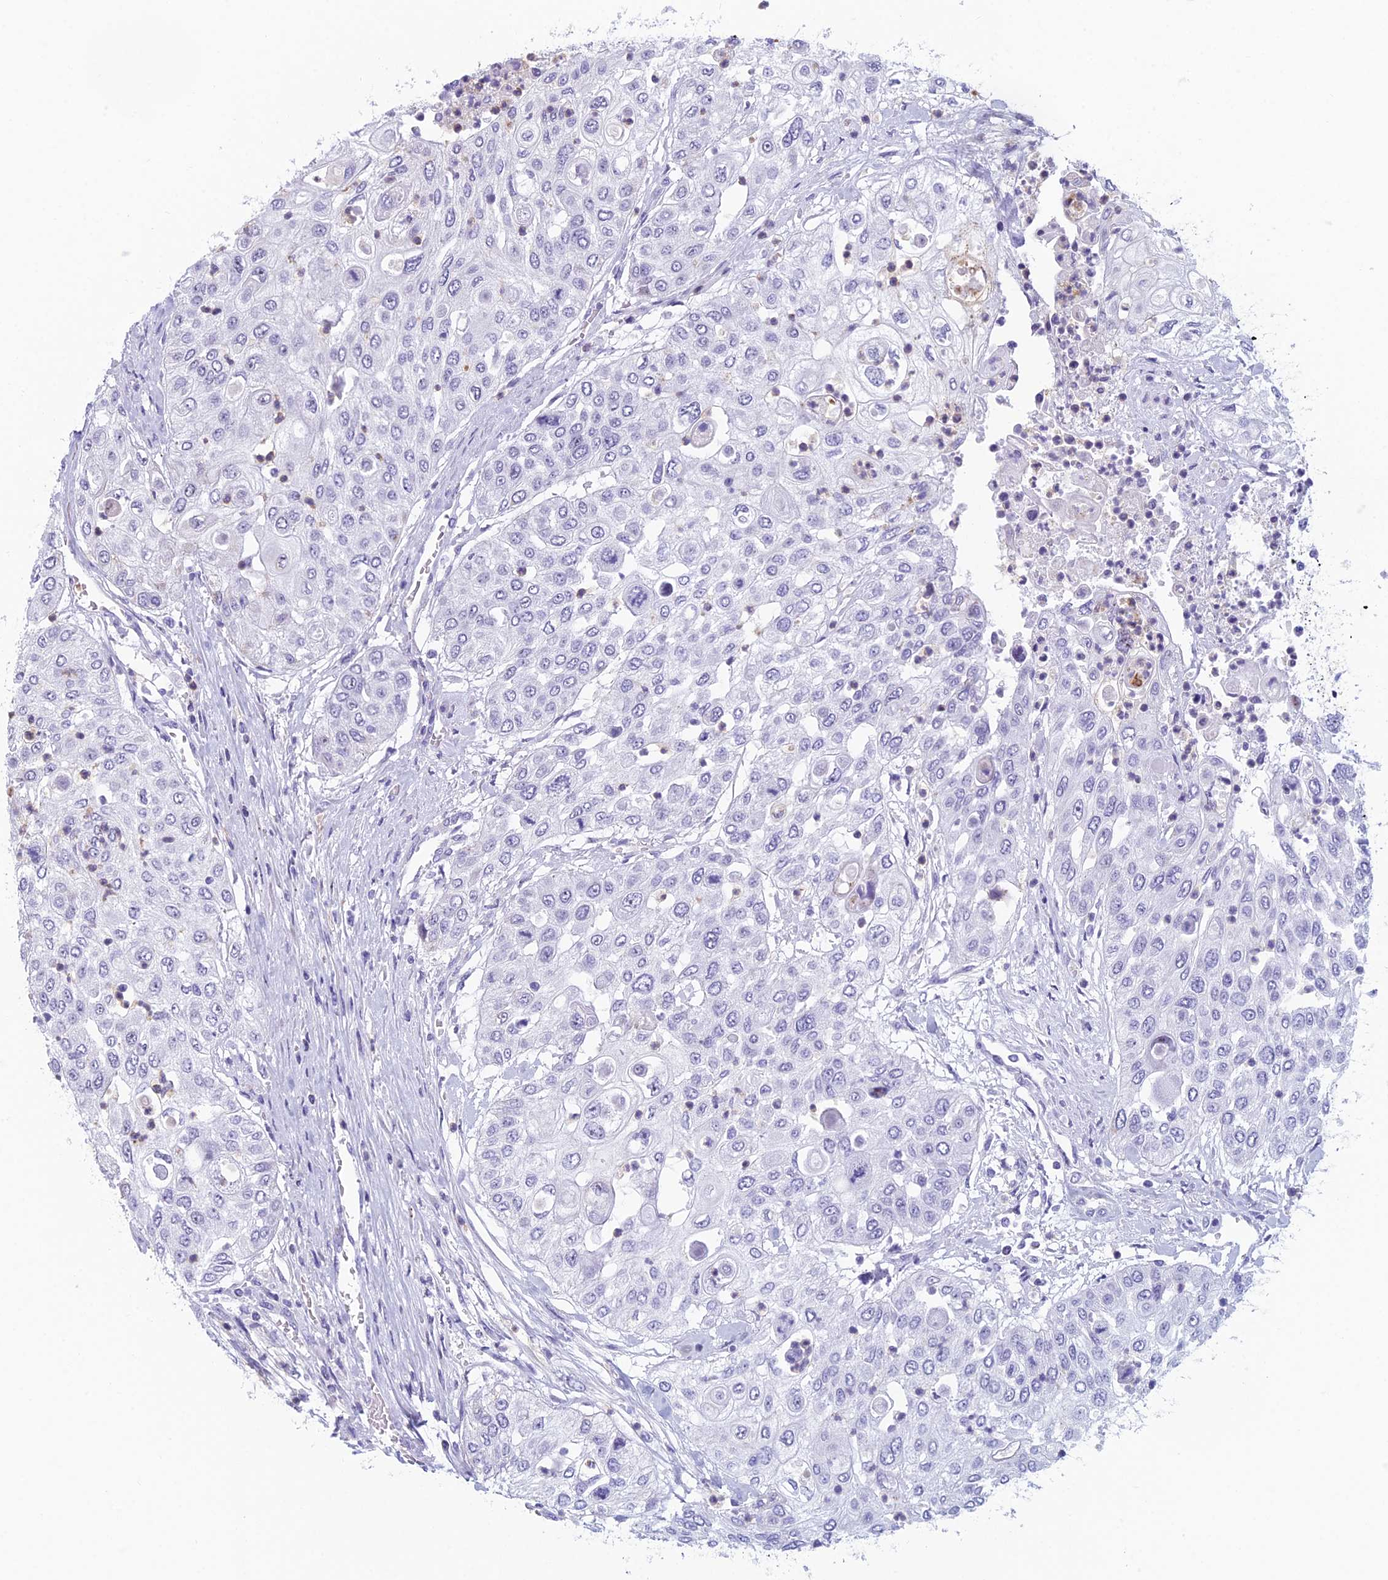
{"staining": {"intensity": "negative", "quantity": "none", "location": "none"}, "tissue": "urothelial cancer", "cell_type": "Tumor cells", "image_type": "cancer", "snomed": [{"axis": "morphology", "description": "Urothelial carcinoma, High grade"}, {"axis": "topography", "description": "Urinary bladder"}], "caption": "An immunohistochemistry (IHC) image of high-grade urothelial carcinoma is shown. There is no staining in tumor cells of high-grade urothelial carcinoma. Brightfield microscopy of IHC stained with DAB (brown) and hematoxylin (blue), captured at high magnification.", "gene": "NOC2L", "patient": {"sex": "female", "age": 79}}